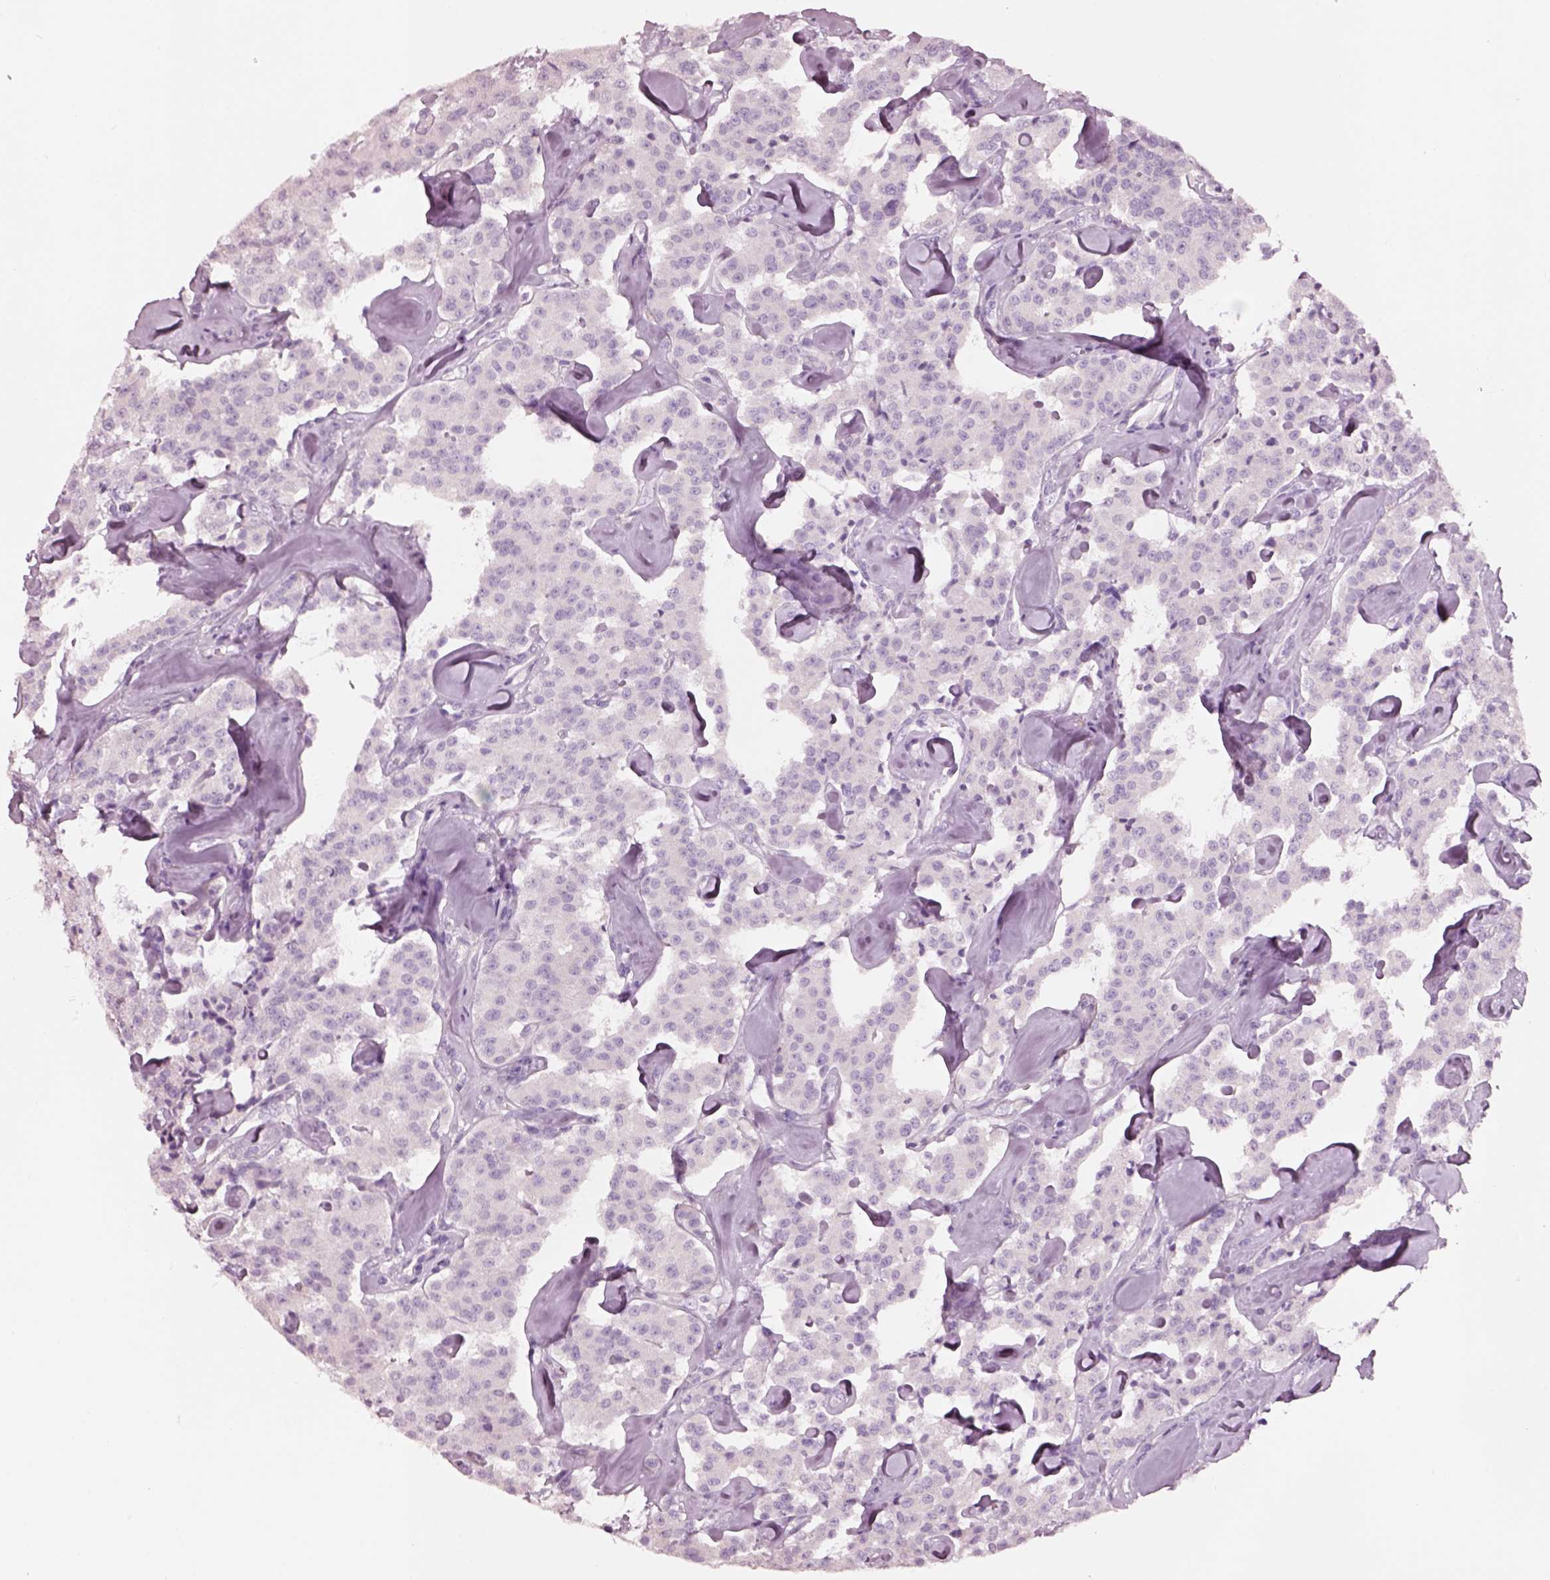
{"staining": {"intensity": "negative", "quantity": "none", "location": "none"}, "tissue": "carcinoid", "cell_type": "Tumor cells", "image_type": "cancer", "snomed": [{"axis": "morphology", "description": "Carcinoid, malignant, NOS"}, {"axis": "topography", "description": "Pancreas"}], "caption": "High power microscopy photomicrograph of an immunohistochemistry (IHC) micrograph of carcinoid, revealing no significant expression in tumor cells.", "gene": "PNOC", "patient": {"sex": "male", "age": 41}}